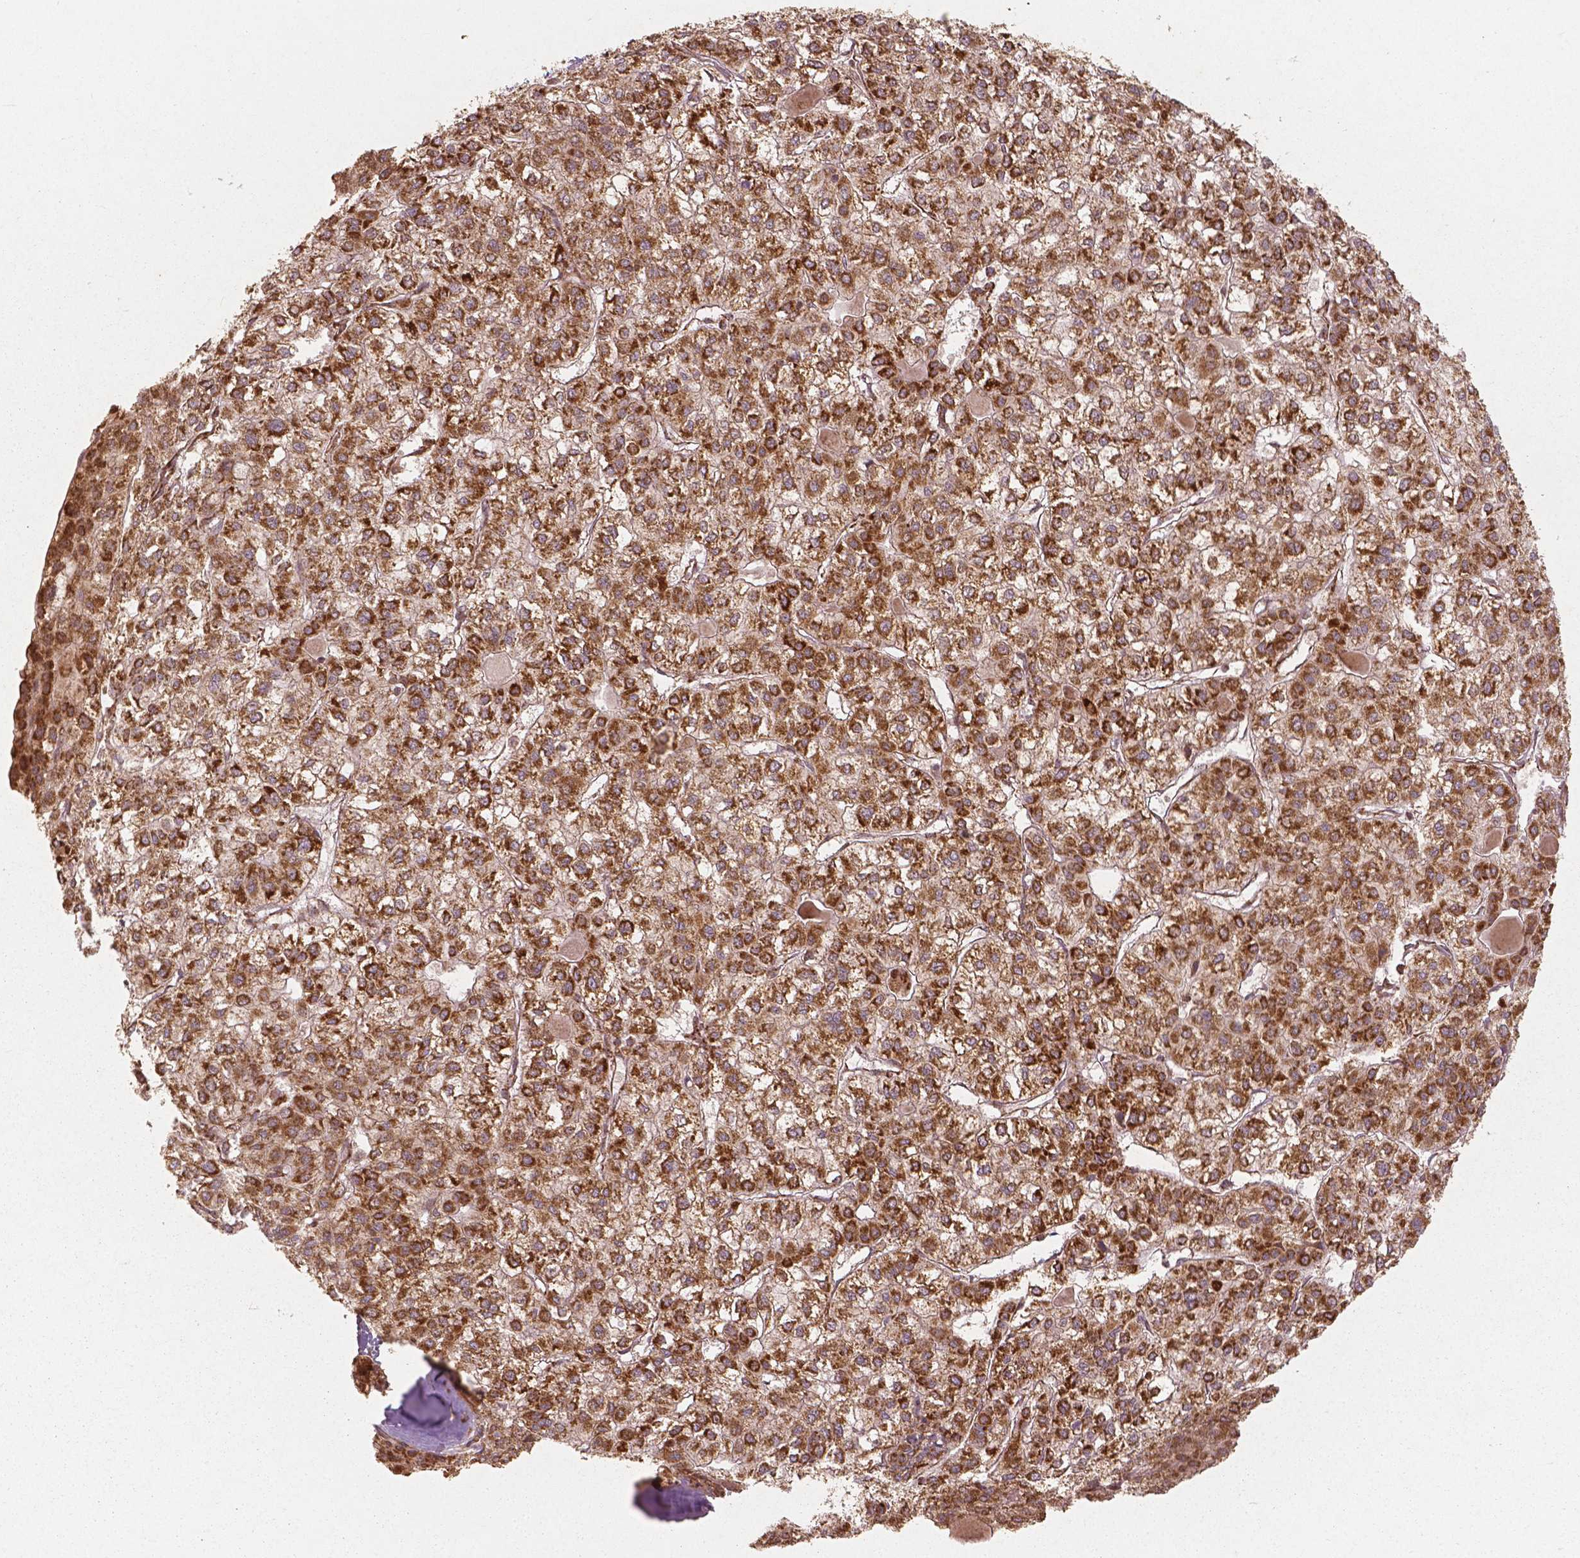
{"staining": {"intensity": "strong", "quantity": ">75%", "location": "cytoplasmic/membranous"}, "tissue": "liver cancer", "cell_type": "Tumor cells", "image_type": "cancer", "snomed": [{"axis": "morphology", "description": "Carcinoma, Hepatocellular, NOS"}, {"axis": "topography", "description": "Liver"}], "caption": "Brown immunohistochemical staining in human liver cancer (hepatocellular carcinoma) shows strong cytoplasmic/membranous staining in about >75% of tumor cells.", "gene": "PGAM5", "patient": {"sex": "female", "age": 43}}